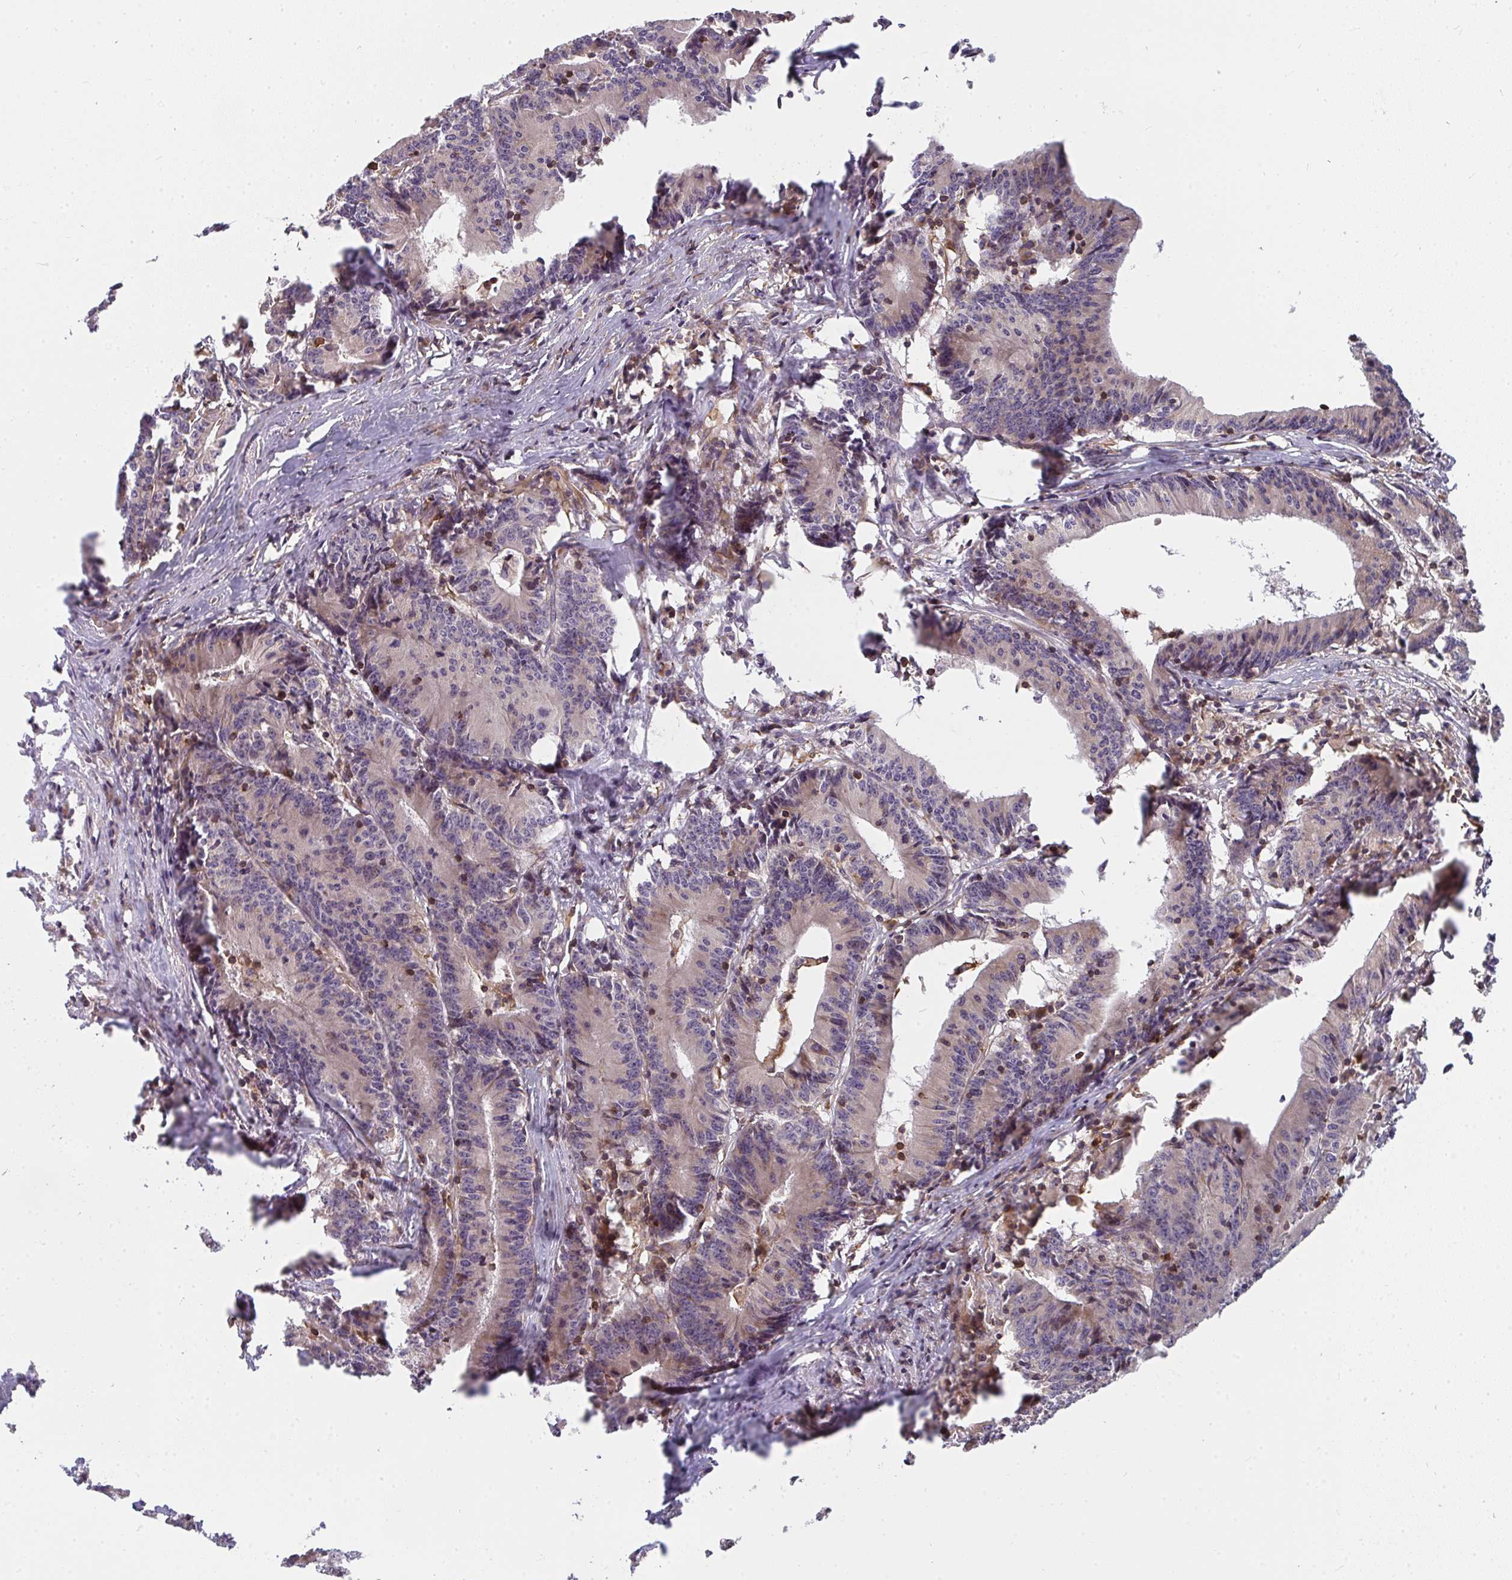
{"staining": {"intensity": "moderate", "quantity": "25%-75%", "location": "cytoplasmic/membranous"}, "tissue": "colorectal cancer", "cell_type": "Tumor cells", "image_type": "cancer", "snomed": [{"axis": "morphology", "description": "Adenocarcinoma, NOS"}, {"axis": "topography", "description": "Colon"}], "caption": "The image reveals staining of colorectal adenocarcinoma, revealing moderate cytoplasmic/membranous protein staining (brown color) within tumor cells.", "gene": "CSF3R", "patient": {"sex": "female", "age": 78}}